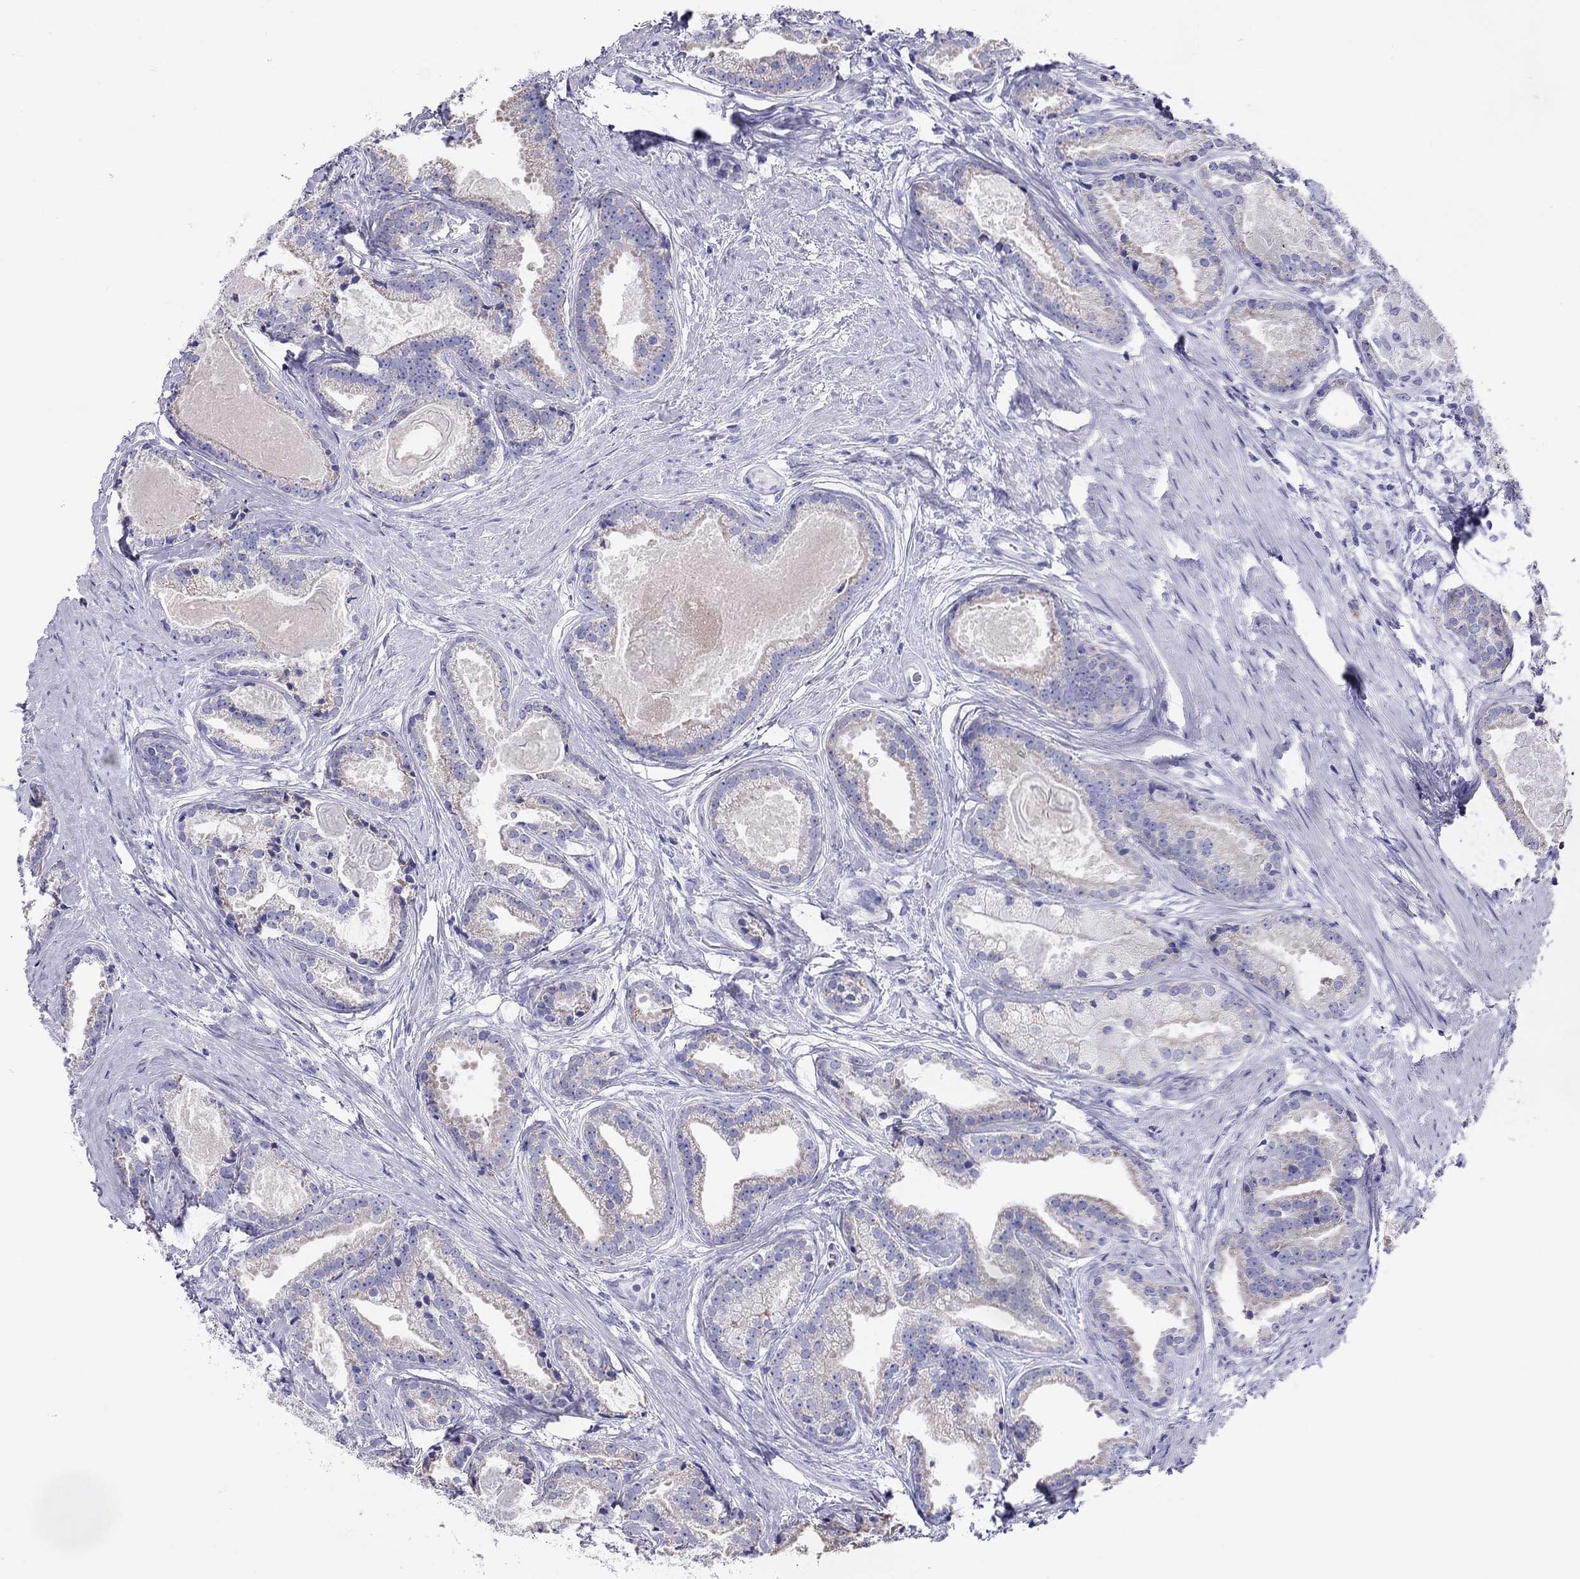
{"staining": {"intensity": "negative", "quantity": "none", "location": "none"}, "tissue": "prostate cancer", "cell_type": "Tumor cells", "image_type": "cancer", "snomed": [{"axis": "morphology", "description": "Adenocarcinoma, NOS"}, {"axis": "morphology", "description": "Adenocarcinoma, High grade"}, {"axis": "topography", "description": "Prostate"}], "caption": "Histopathology image shows no significant protein staining in tumor cells of prostate cancer (adenocarcinoma). (Stains: DAB immunohistochemistry with hematoxylin counter stain, Microscopy: brightfield microscopy at high magnification).", "gene": "DPY19L2", "patient": {"sex": "male", "age": 64}}